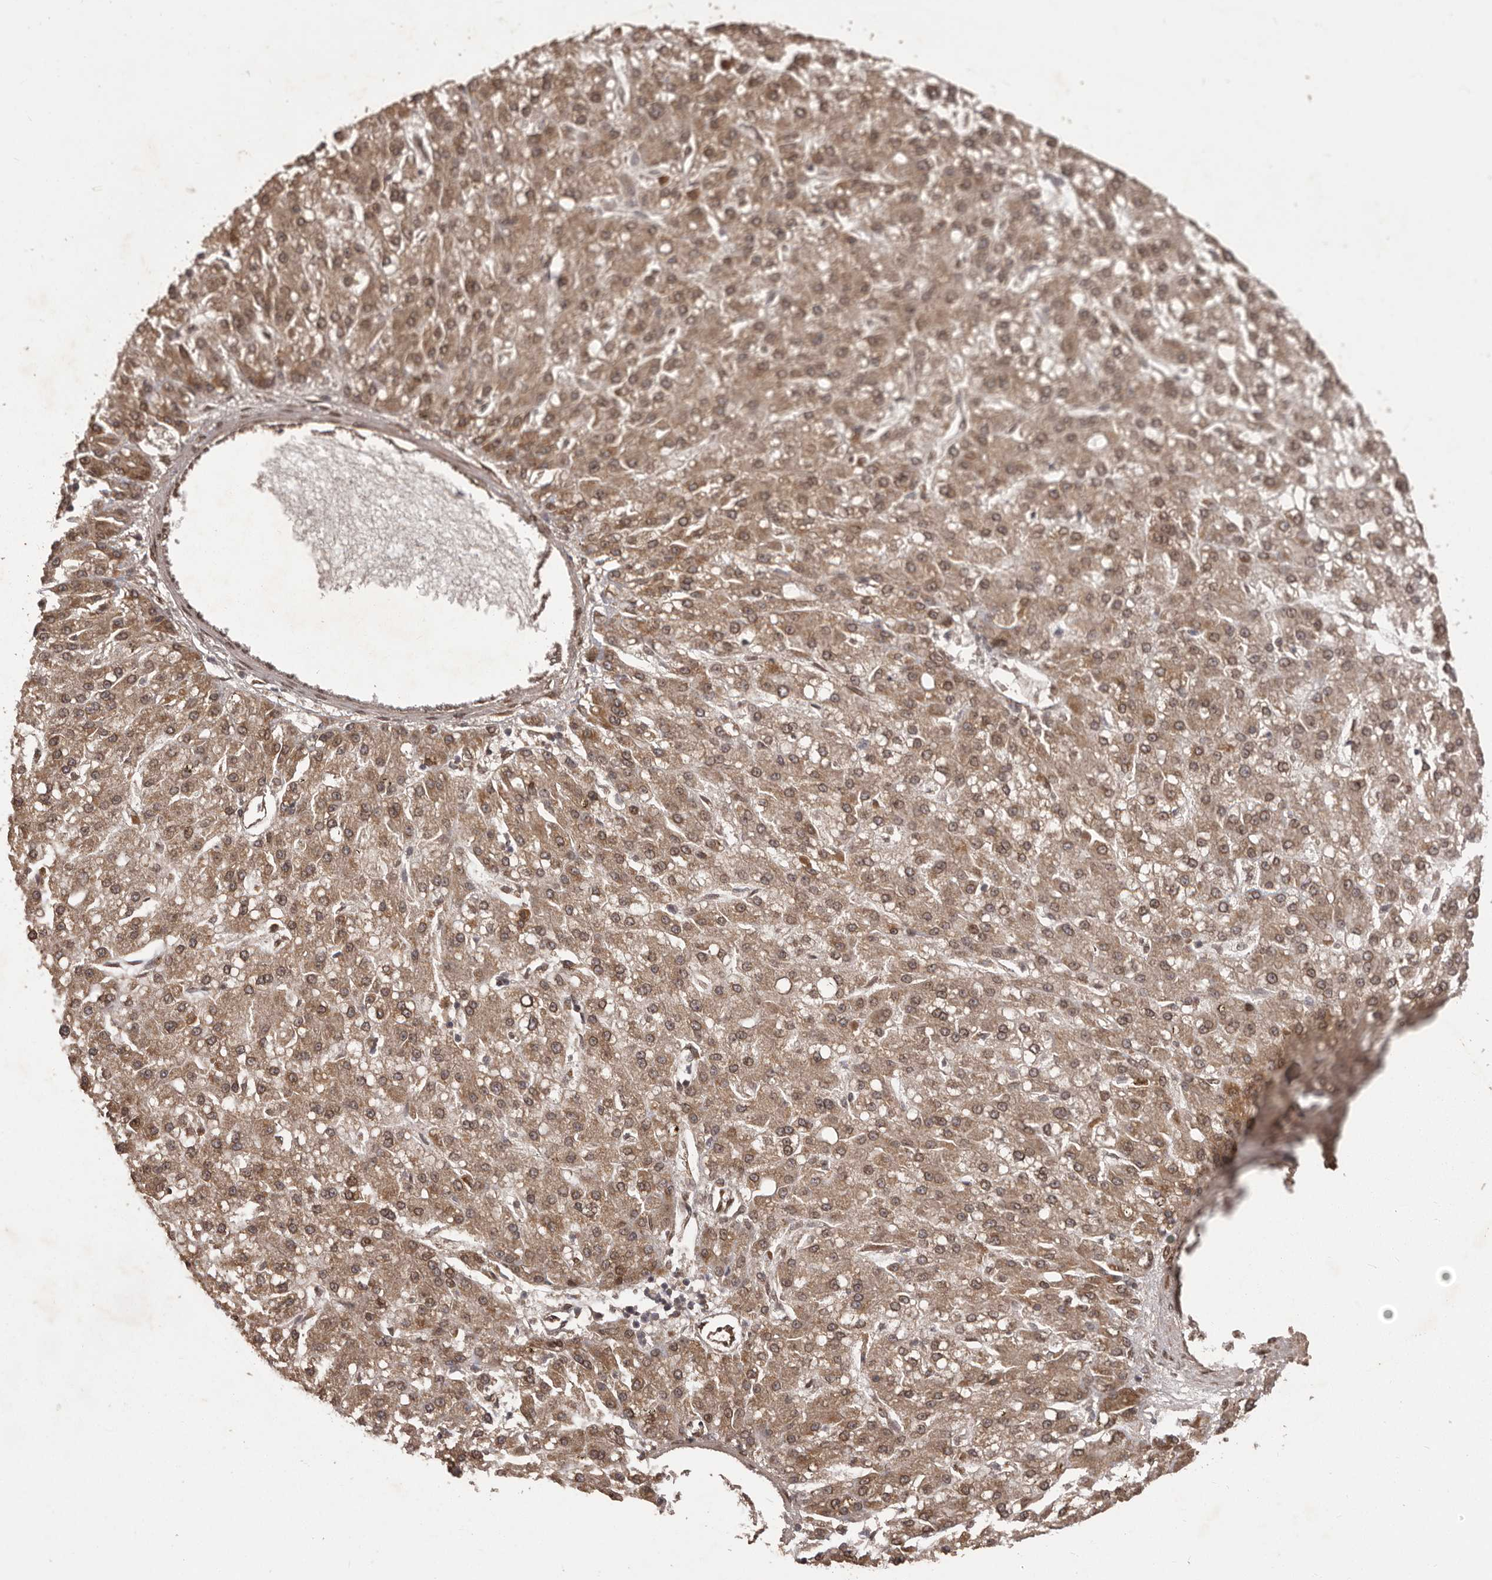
{"staining": {"intensity": "moderate", "quantity": ">75%", "location": "cytoplasmic/membranous,nuclear"}, "tissue": "liver cancer", "cell_type": "Tumor cells", "image_type": "cancer", "snomed": [{"axis": "morphology", "description": "Carcinoma, Hepatocellular, NOS"}, {"axis": "topography", "description": "Liver"}], "caption": "Liver cancer (hepatocellular carcinoma) was stained to show a protein in brown. There is medium levels of moderate cytoplasmic/membranous and nuclear staining in approximately >75% of tumor cells.", "gene": "CHRM2", "patient": {"sex": "male", "age": 67}}